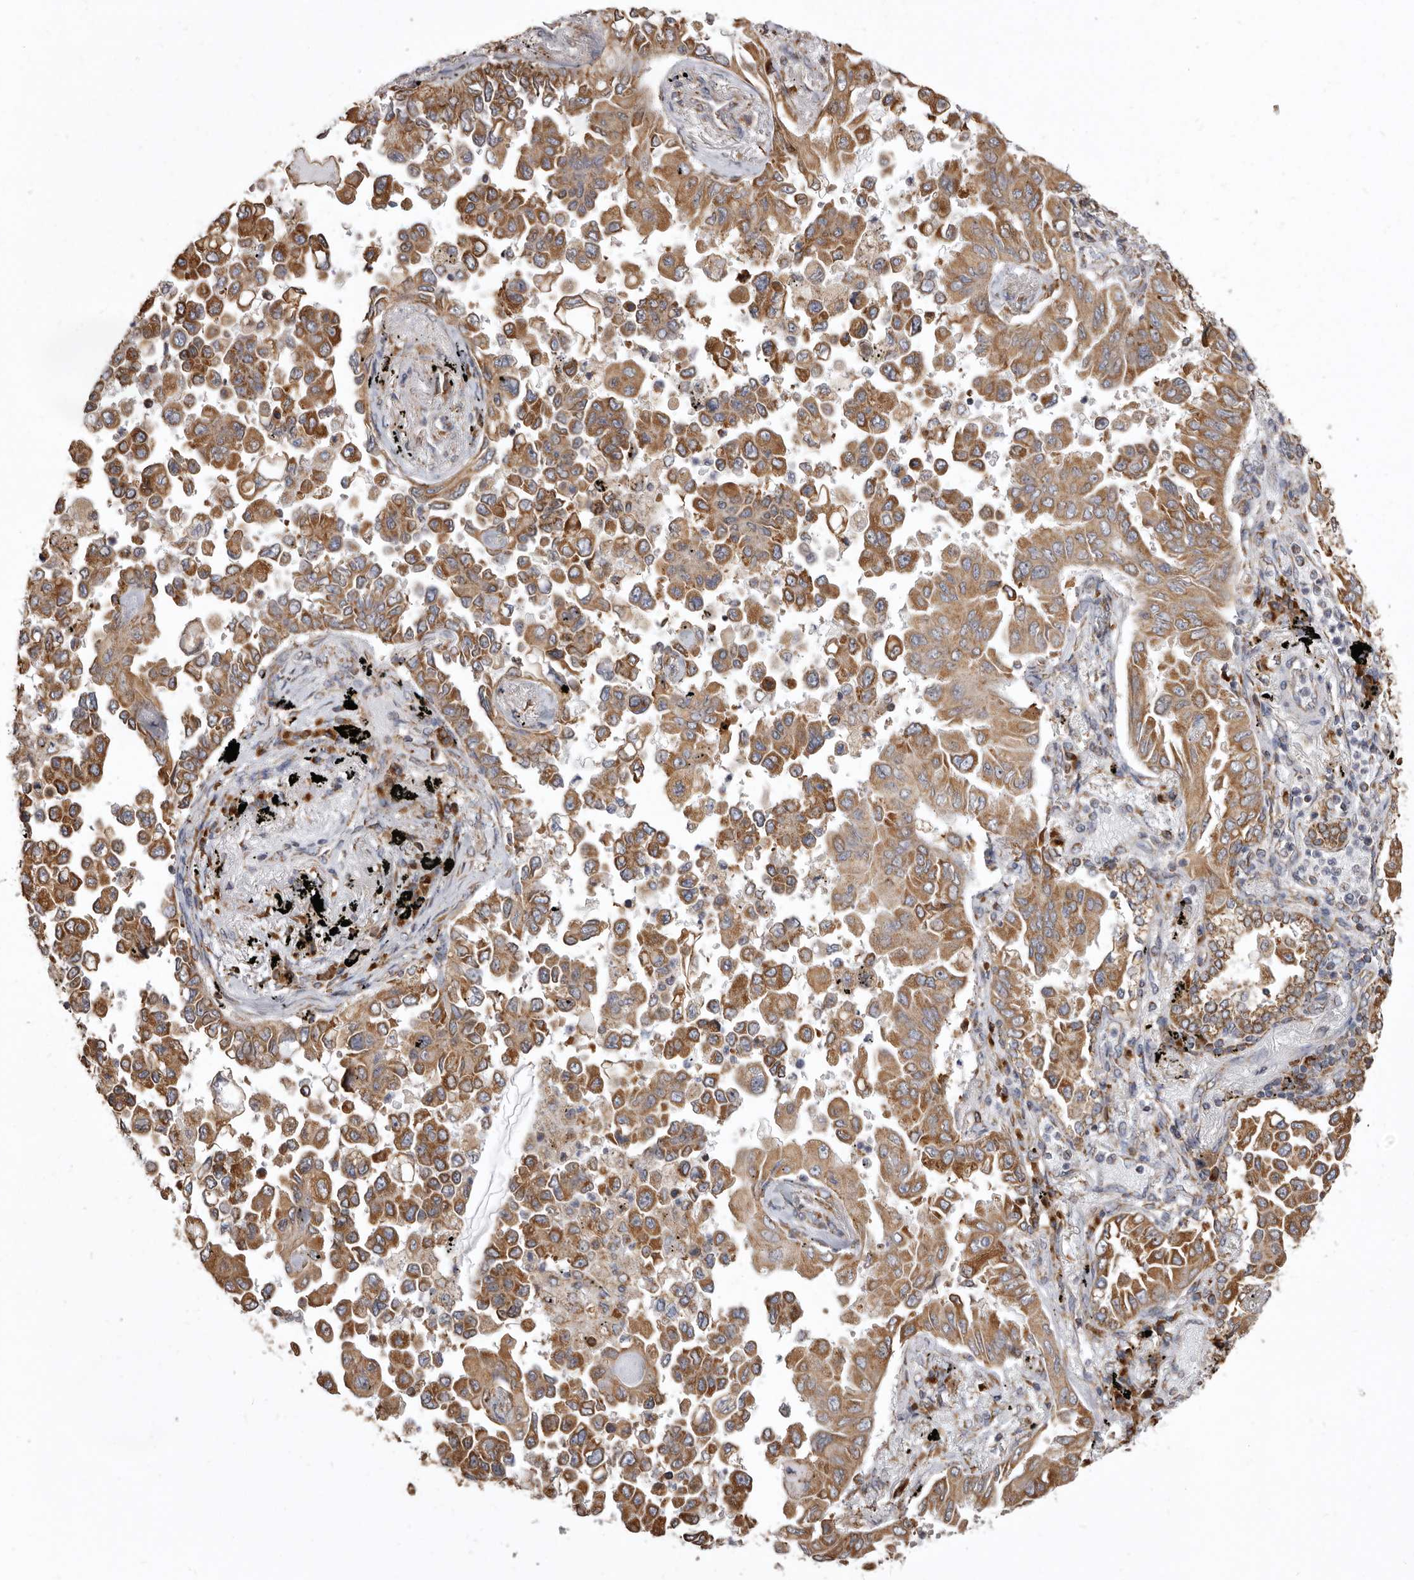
{"staining": {"intensity": "moderate", "quantity": ">75%", "location": "cytoplasmic/membranous"}, "tissue": "lung cancer", "cell_type": "Tumor cells", "image_type": "cancer", "snomed": [{"axis": "morphology", "description": "Adenocarcinoma, NOS"}, {"axis": "topography", "description": "Lung"}], "caption": "A brown stain highlights moderate cytoplasmic/membranous expression of a protein in lung cancer tumor cells.", "gene": "CDK5RAP3", "patient": {"sex": "female", "age": 67}}